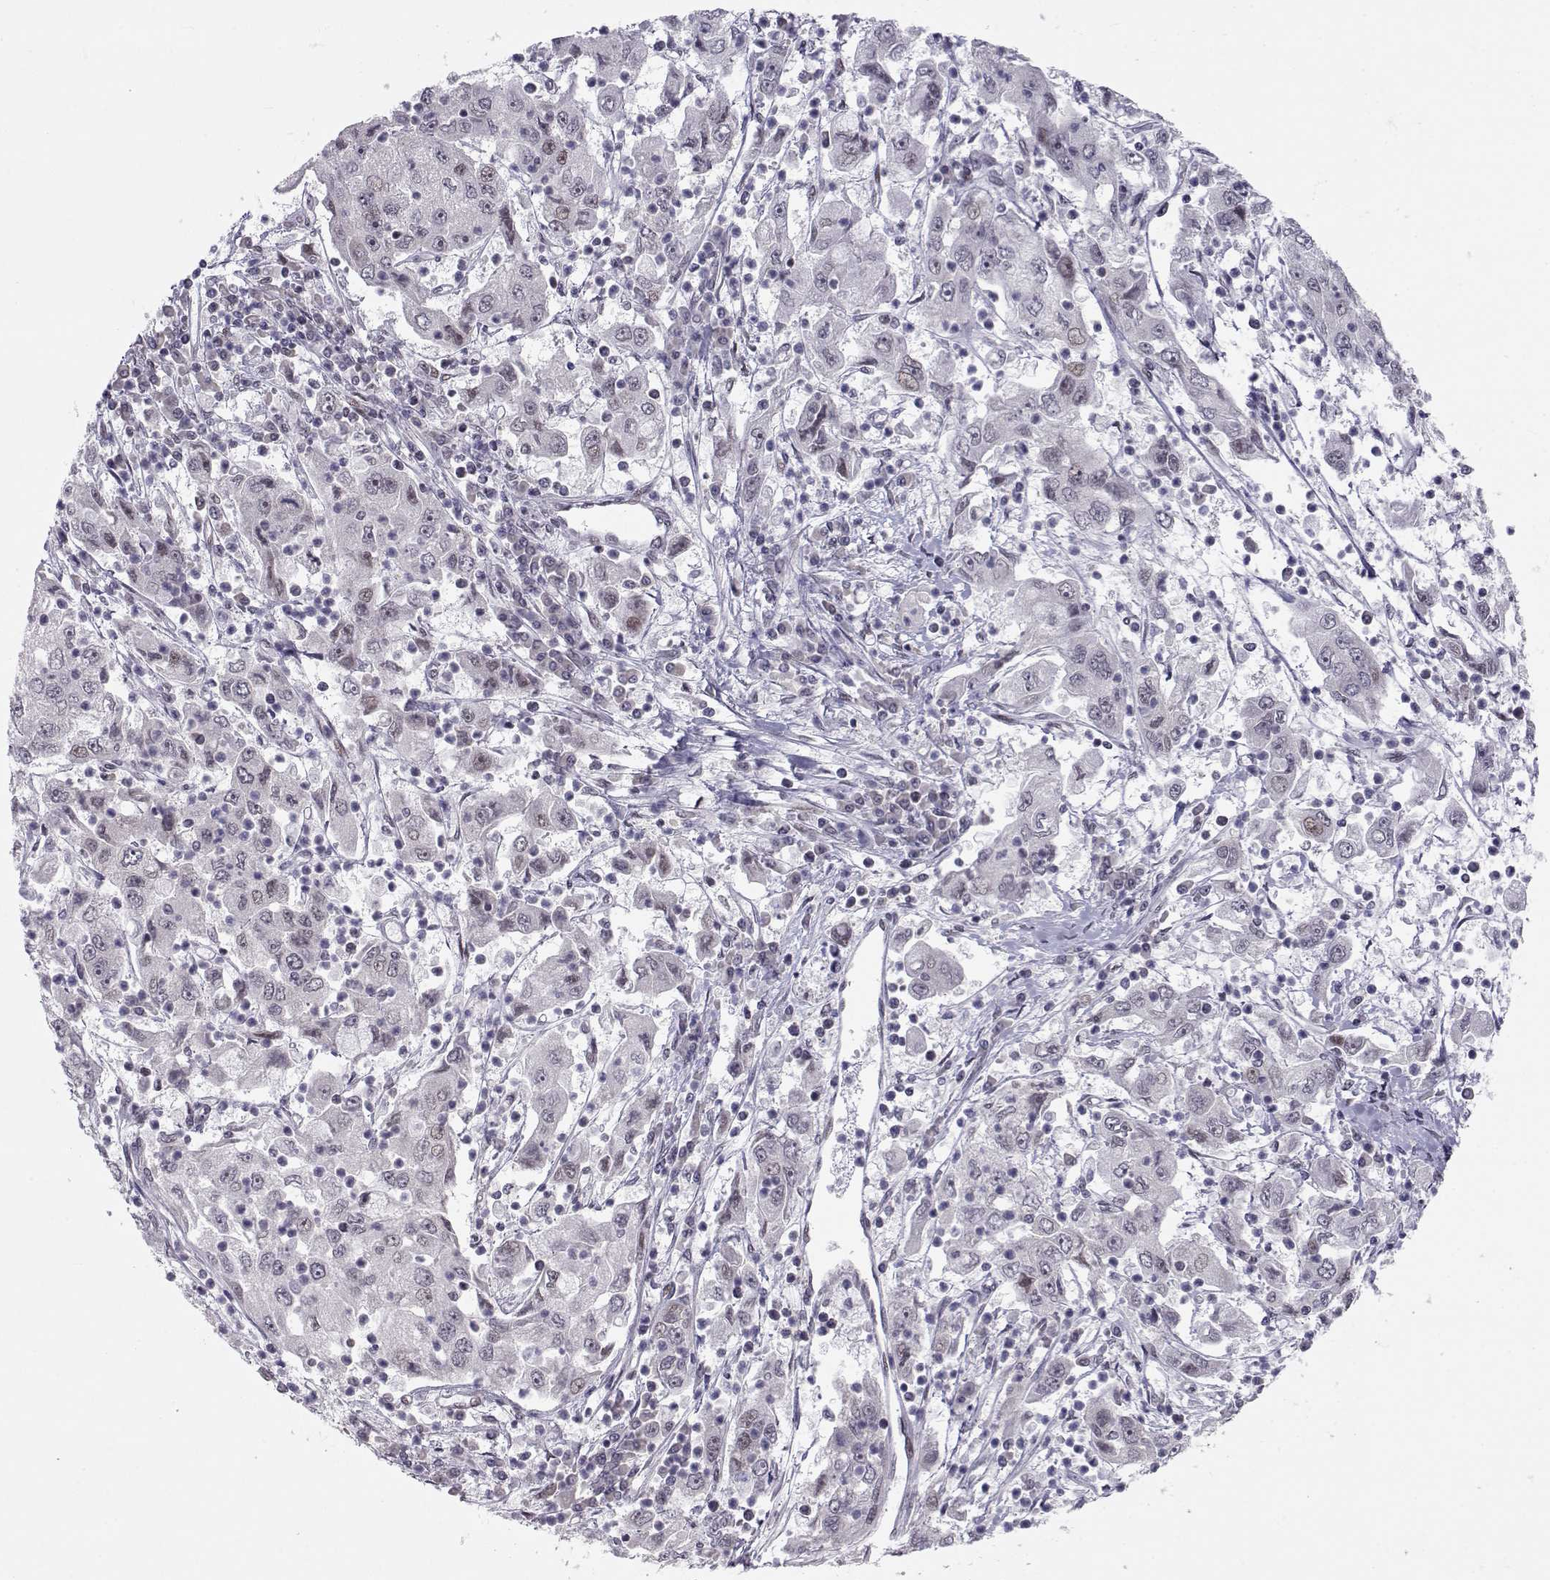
{"staining": {"intensity": "negative", "quantity": "none", "location": "none"}, "tissue": "cervical cancer", "cell_type": "Tumor cells", "image_type": "cancer", "snomed": [{"axis": "morphology", "description": "Squamous cell carcinoma, NOS"}, {"axis": "topography", "description": "Cervix"}], "caption": "IHC of human cervical cancer reveals no staining in tumor cells.", "gene": "SIX6", "patient": {"sex": "female", "age": 36}}